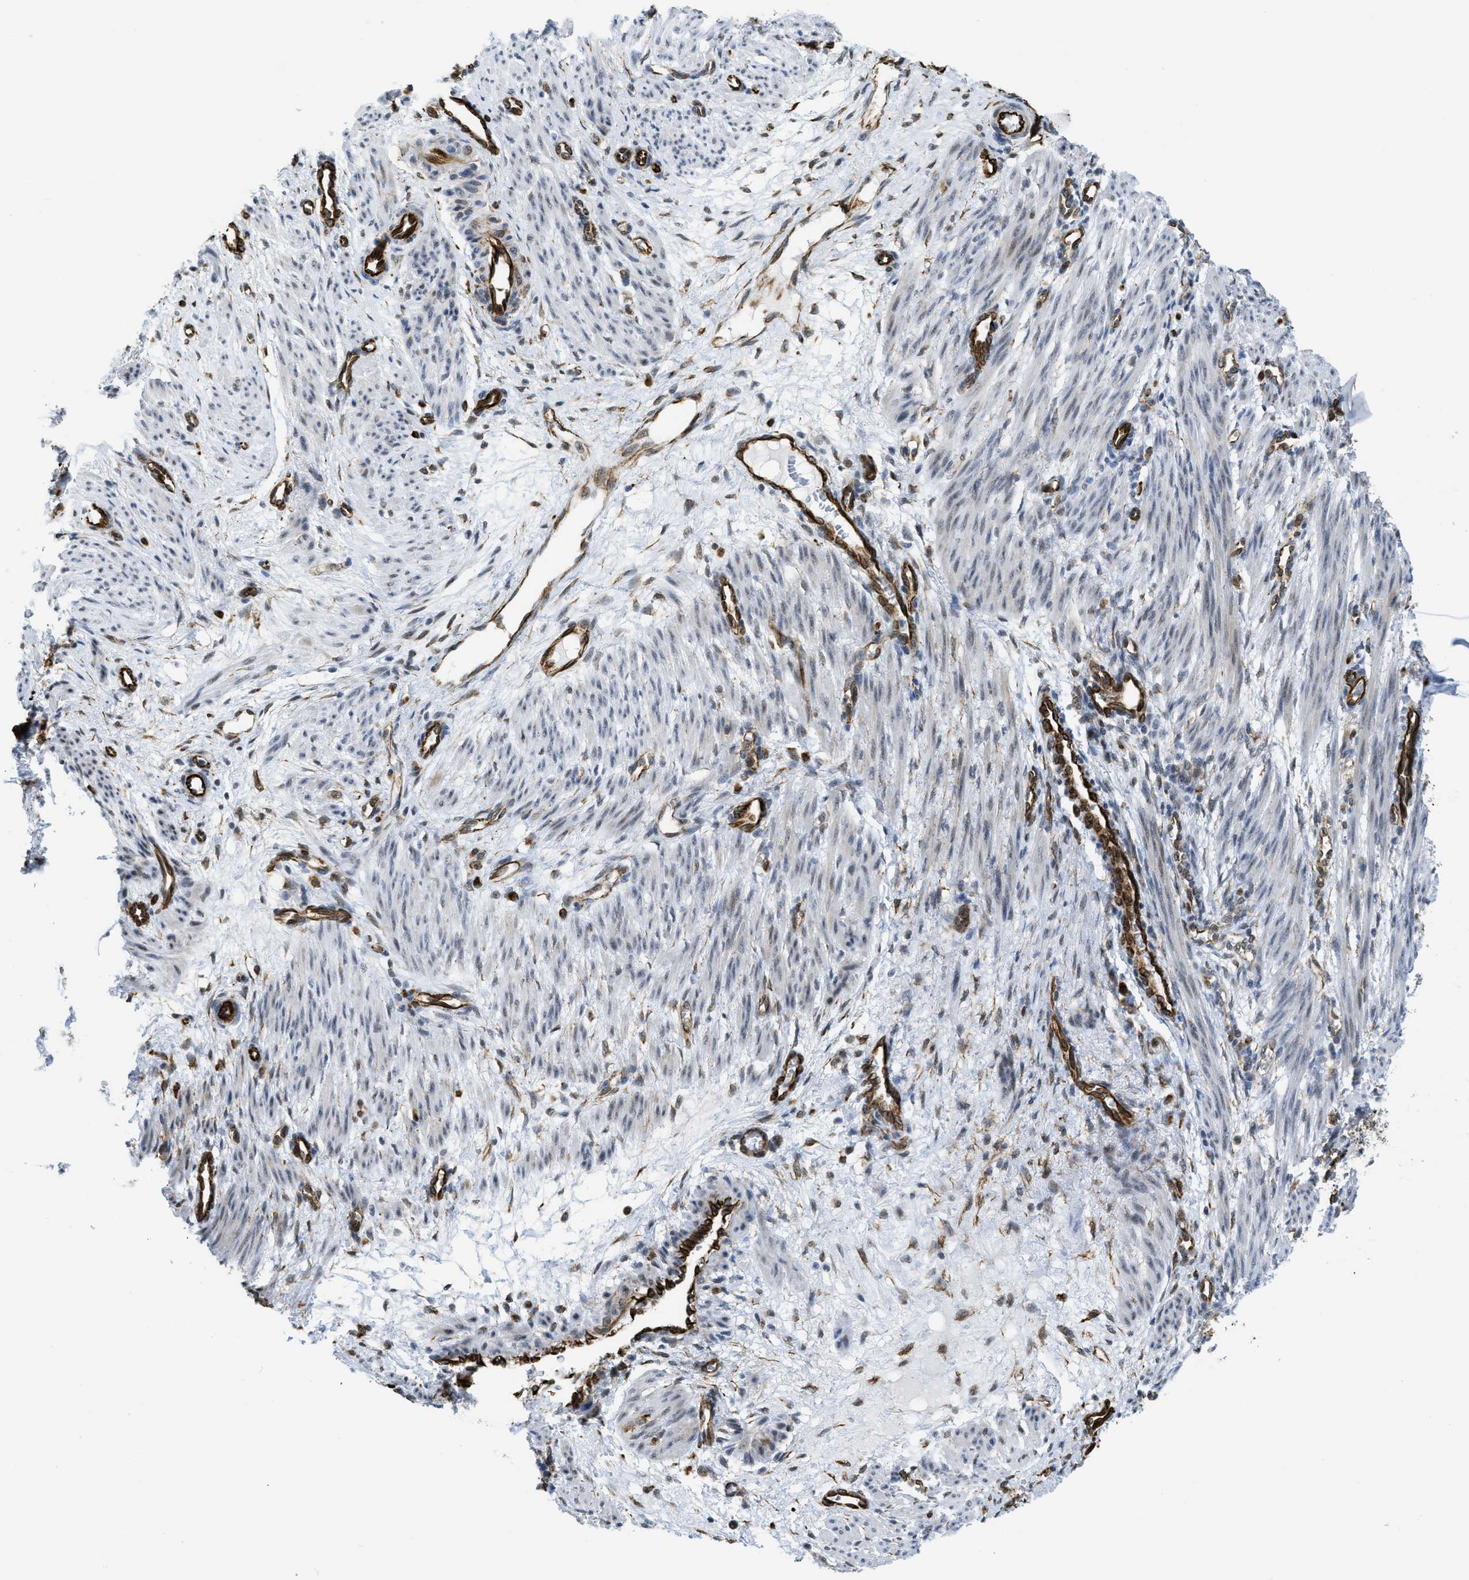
{"staining": {"intensity": "moderate", "quantity": "25%-75%", "location": "cytoplasmic/membranous,nuclear"}, "tissue": "smooth muscle", "cell_type": "Smooth muscle cells", "image_type": "normal", "snomed": [{"axis": "morphology", "description": "Normal tissue, NOS"}, {"axis": "topography", "description": "Endometrium"}], "caption": "Immunohistochemistry (IHC) micrograph of benign human smooth muscle stained for a protein (brown), which displays medium levels of moderate cytoplasmic/membranous,nuclear positivity in about 25%-75% of smooth muscle cells.", "gene": "LRRC8B", "patient": {"sex": "female", "age": 33}}